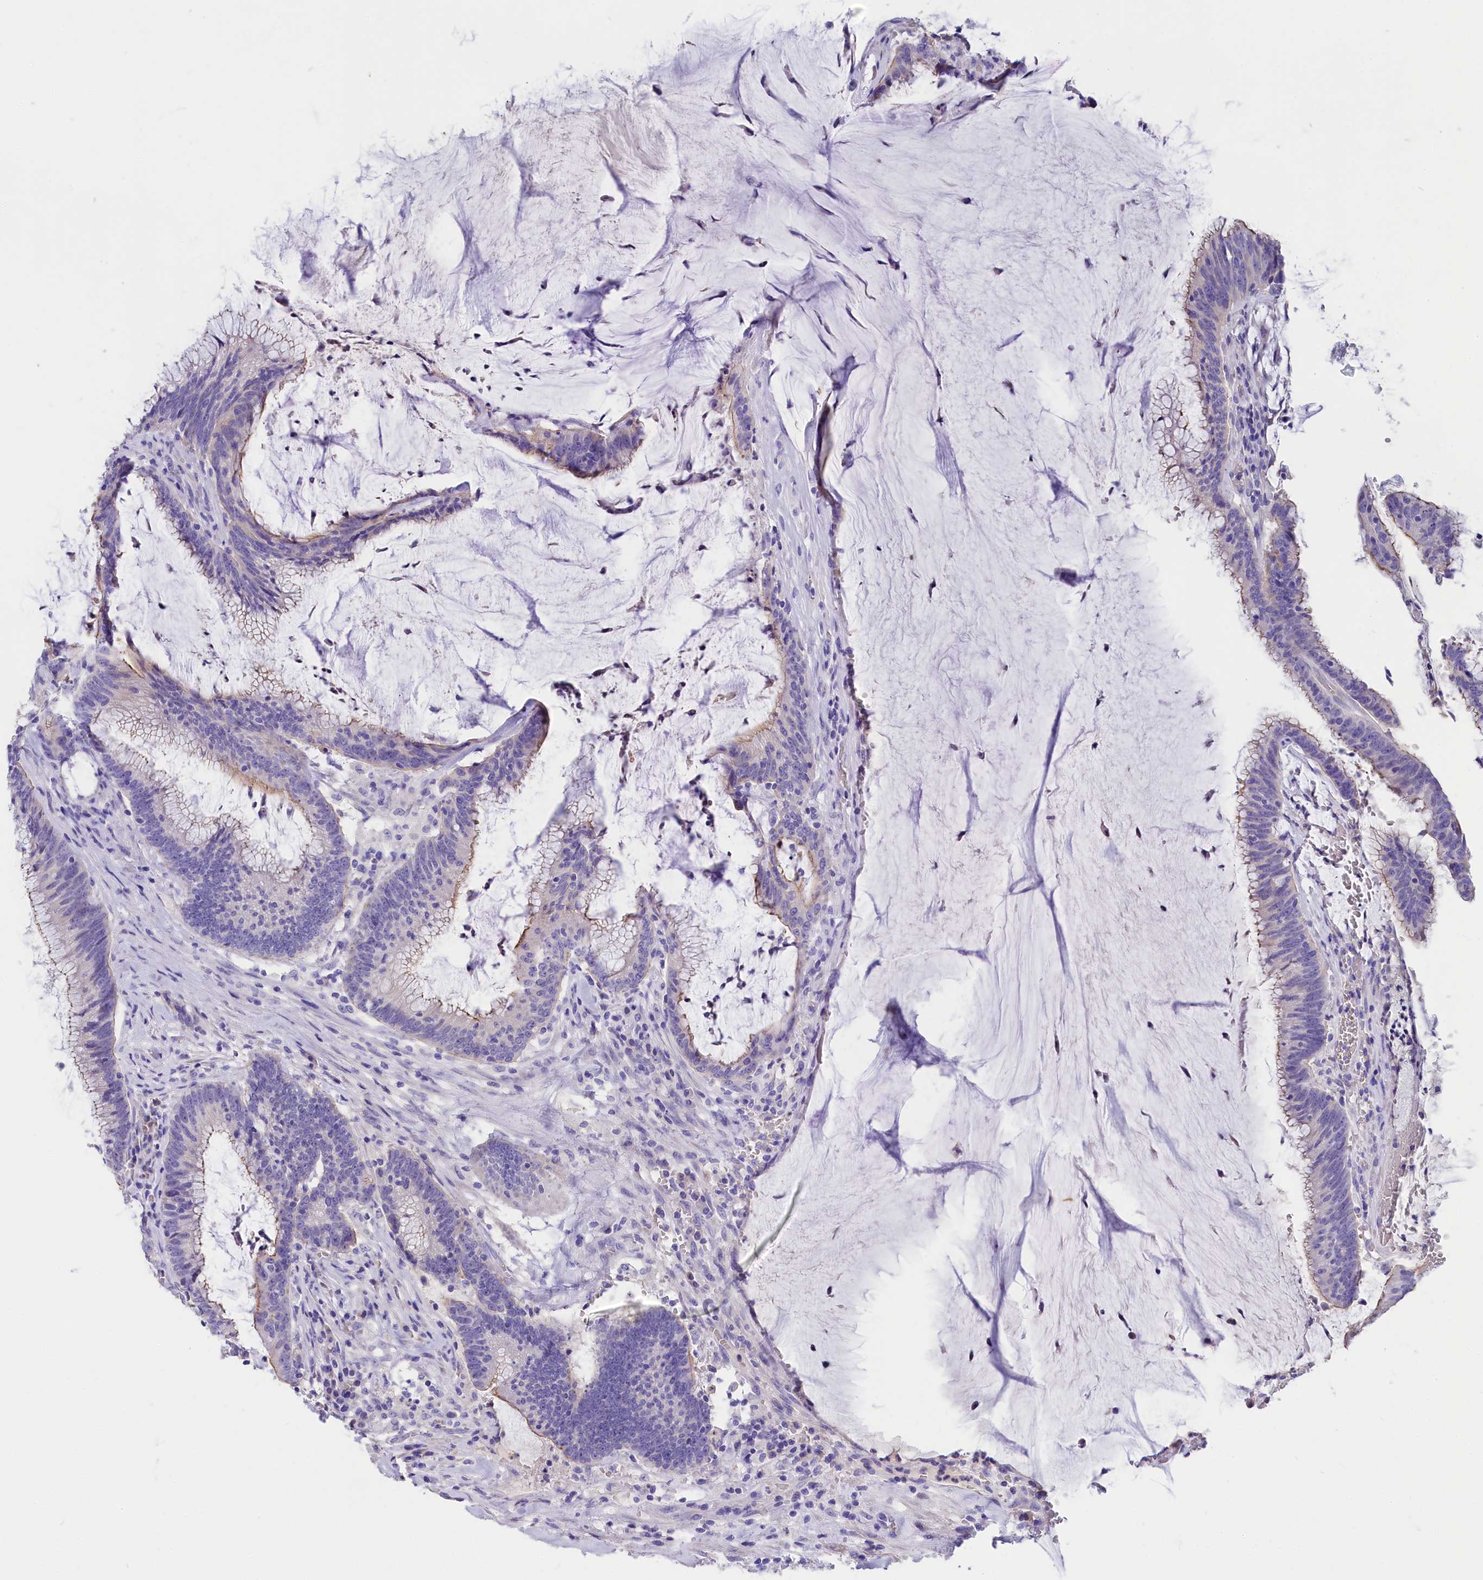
{"staining": {"intensity": "moderate", "quantity": "<25%", "location": "cytoplasmic/membranous"}, "tissue": "colorectal cancer", "cell_type": "Tumor cells", "image_type": "cancer", "snomed": [{"axis": "morphology", "description": "Adenocarcinoma, NOS"}, {"axis": "topography", "description": "Rectum"}], "caption": "Colorectal adenocarcinoma was stained to show a protein in brown. There is low levels of moderate cytoplasmic/membranous expression in approximately <25% of tumor cells.", "gene": "SULT2A1", "patient": {"sex": "female", "age": 77}}